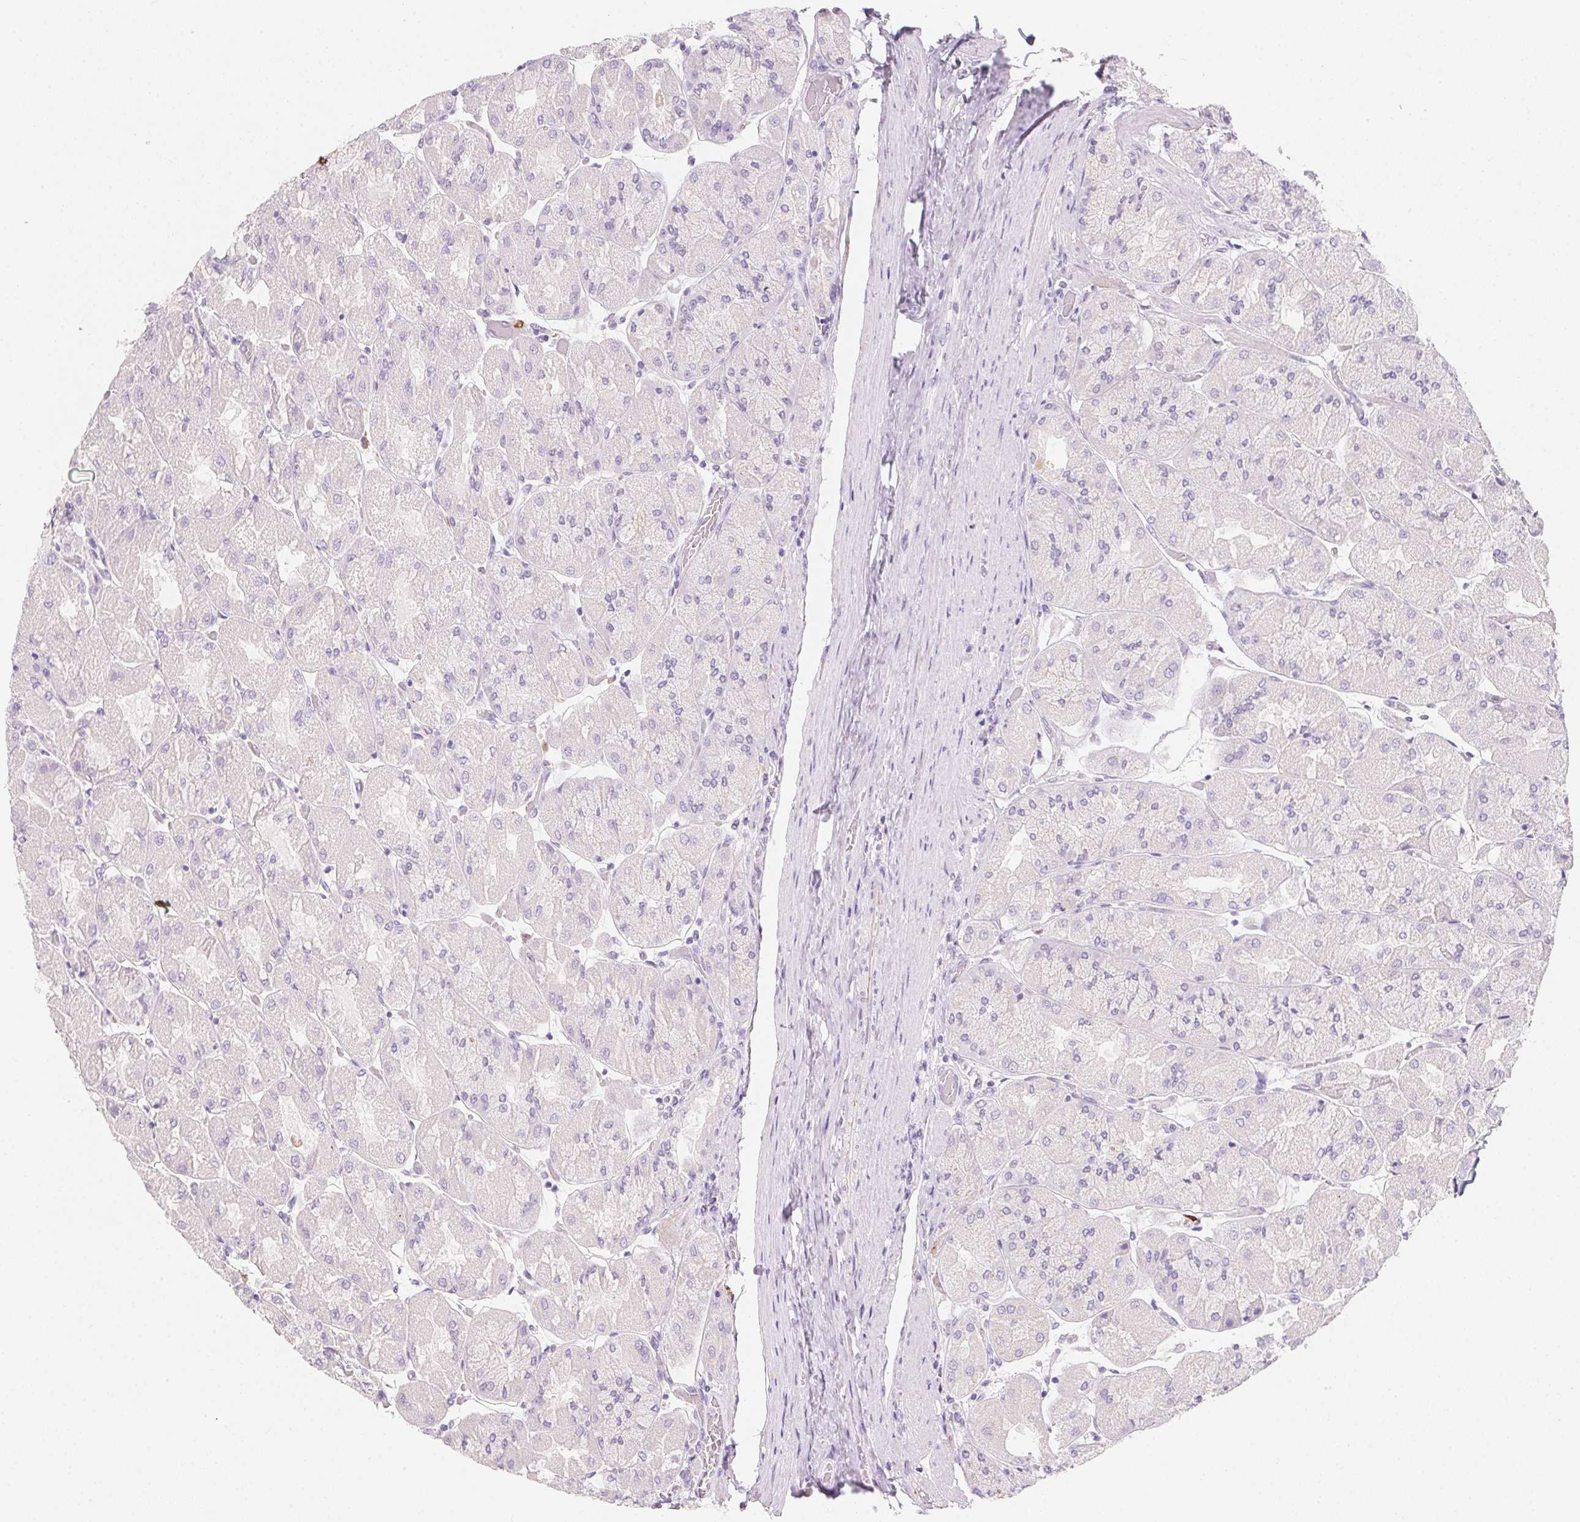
{"staining": {"intensity": "negative", "quantity": "none", "location": "none"}, "tissue": "stomach", "cell_type": "Glandular cells", "image_type": "normal", "snomed": [{"axis": "morphology", "description": "Normal tissue, NOS"}, {"axis": "topography", "description": "Stomach"}], "caption": "Glandular cells show no significant staining in benign stomach. (DAB (3,3'-diaminobenzidine) immunohistochemistry visualized using brightfield microscopy, high magnification).", "gene": "MYL4", "patient": {"sex": "female", "age": 61}}